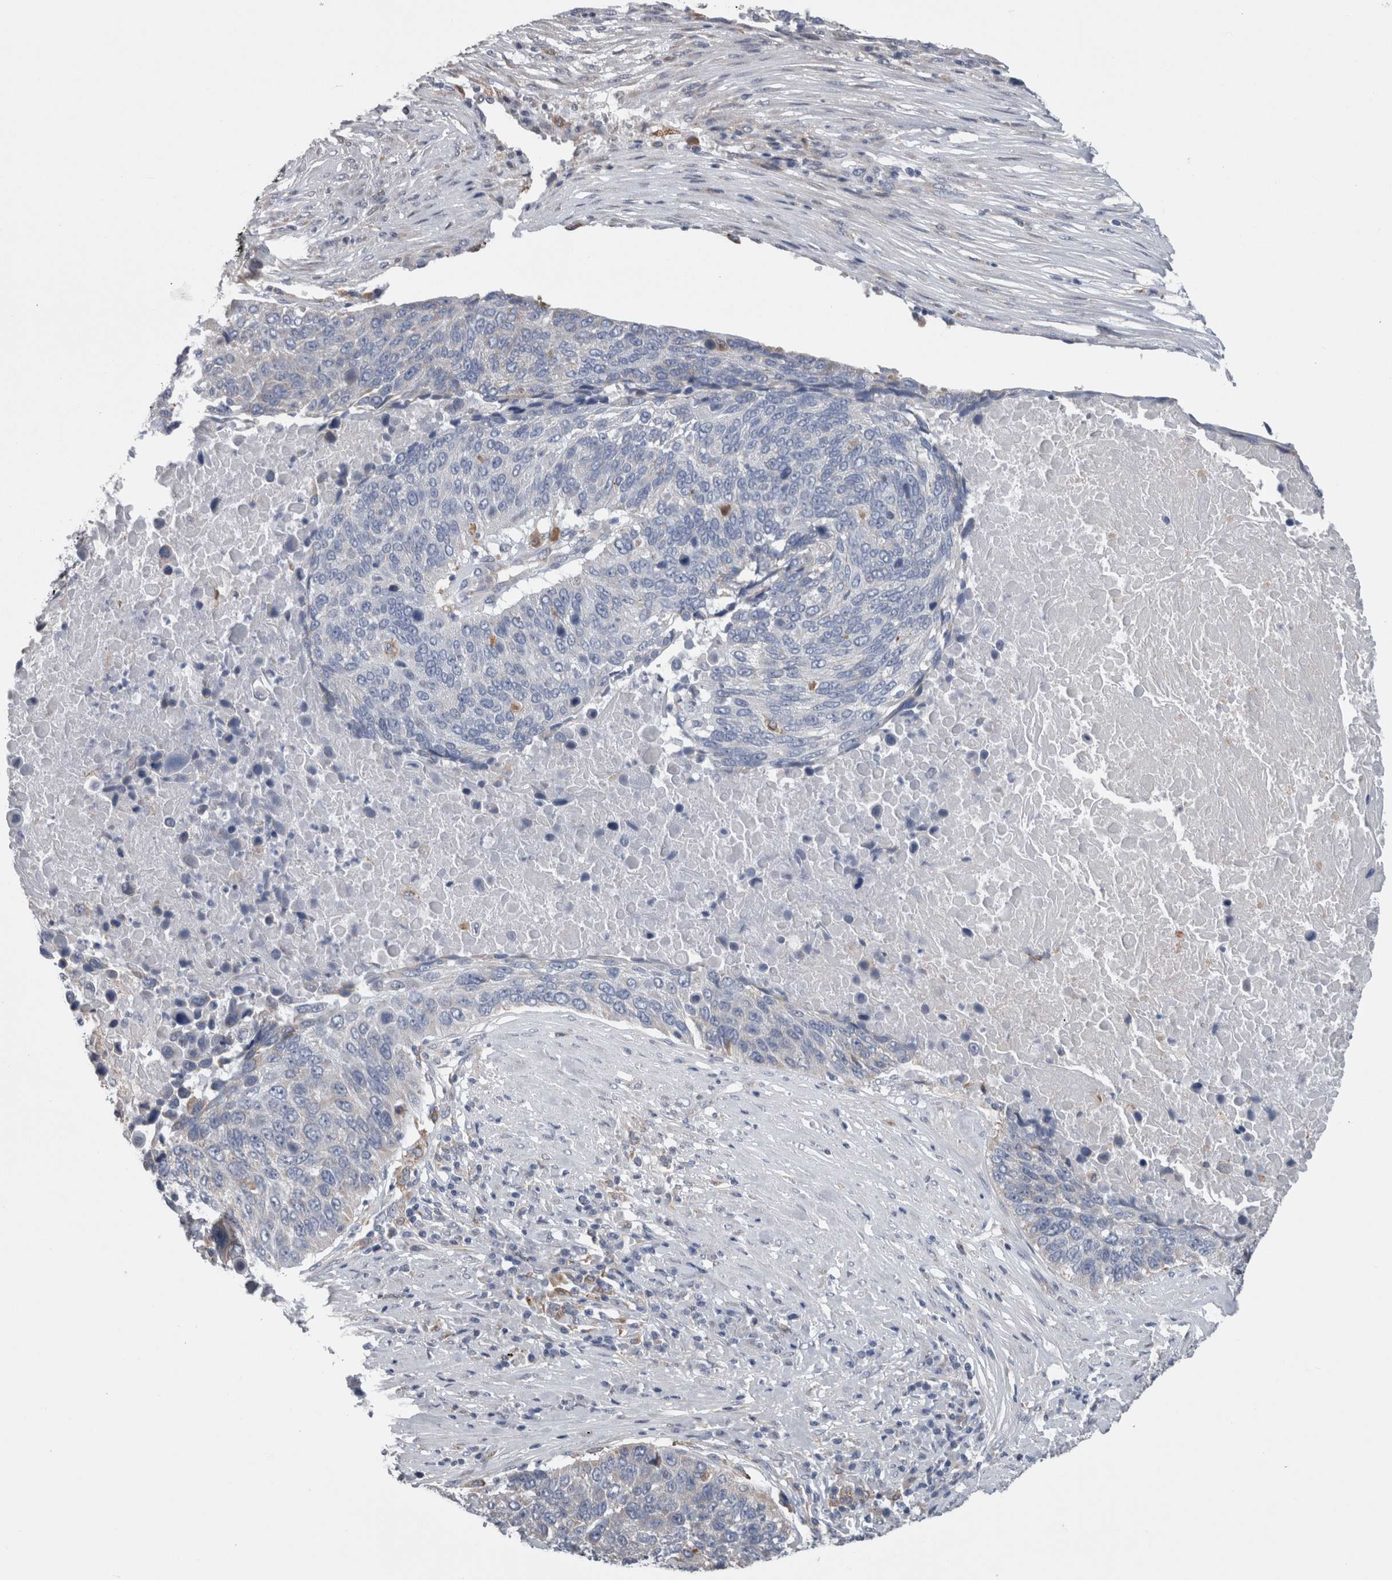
{"staining": {"intensity": "negative", "quantity": "none", "location": "none"}, "tissue": "lung cancer", "cell_type": "Tumor cells", "image_type": "cancer", "snomed": [{"axis": "morphology", "description": "Squamous cell carcinoma, NOS"}, {"axis": "topography", "description": "Lung"}], "caption": "This is an IHC photomicrograph of lung squamous cell carcinoma. There is no positivity in tumor cells.", "gene": "GDAP1", "patient": {"sex": "male", "age": 66}}